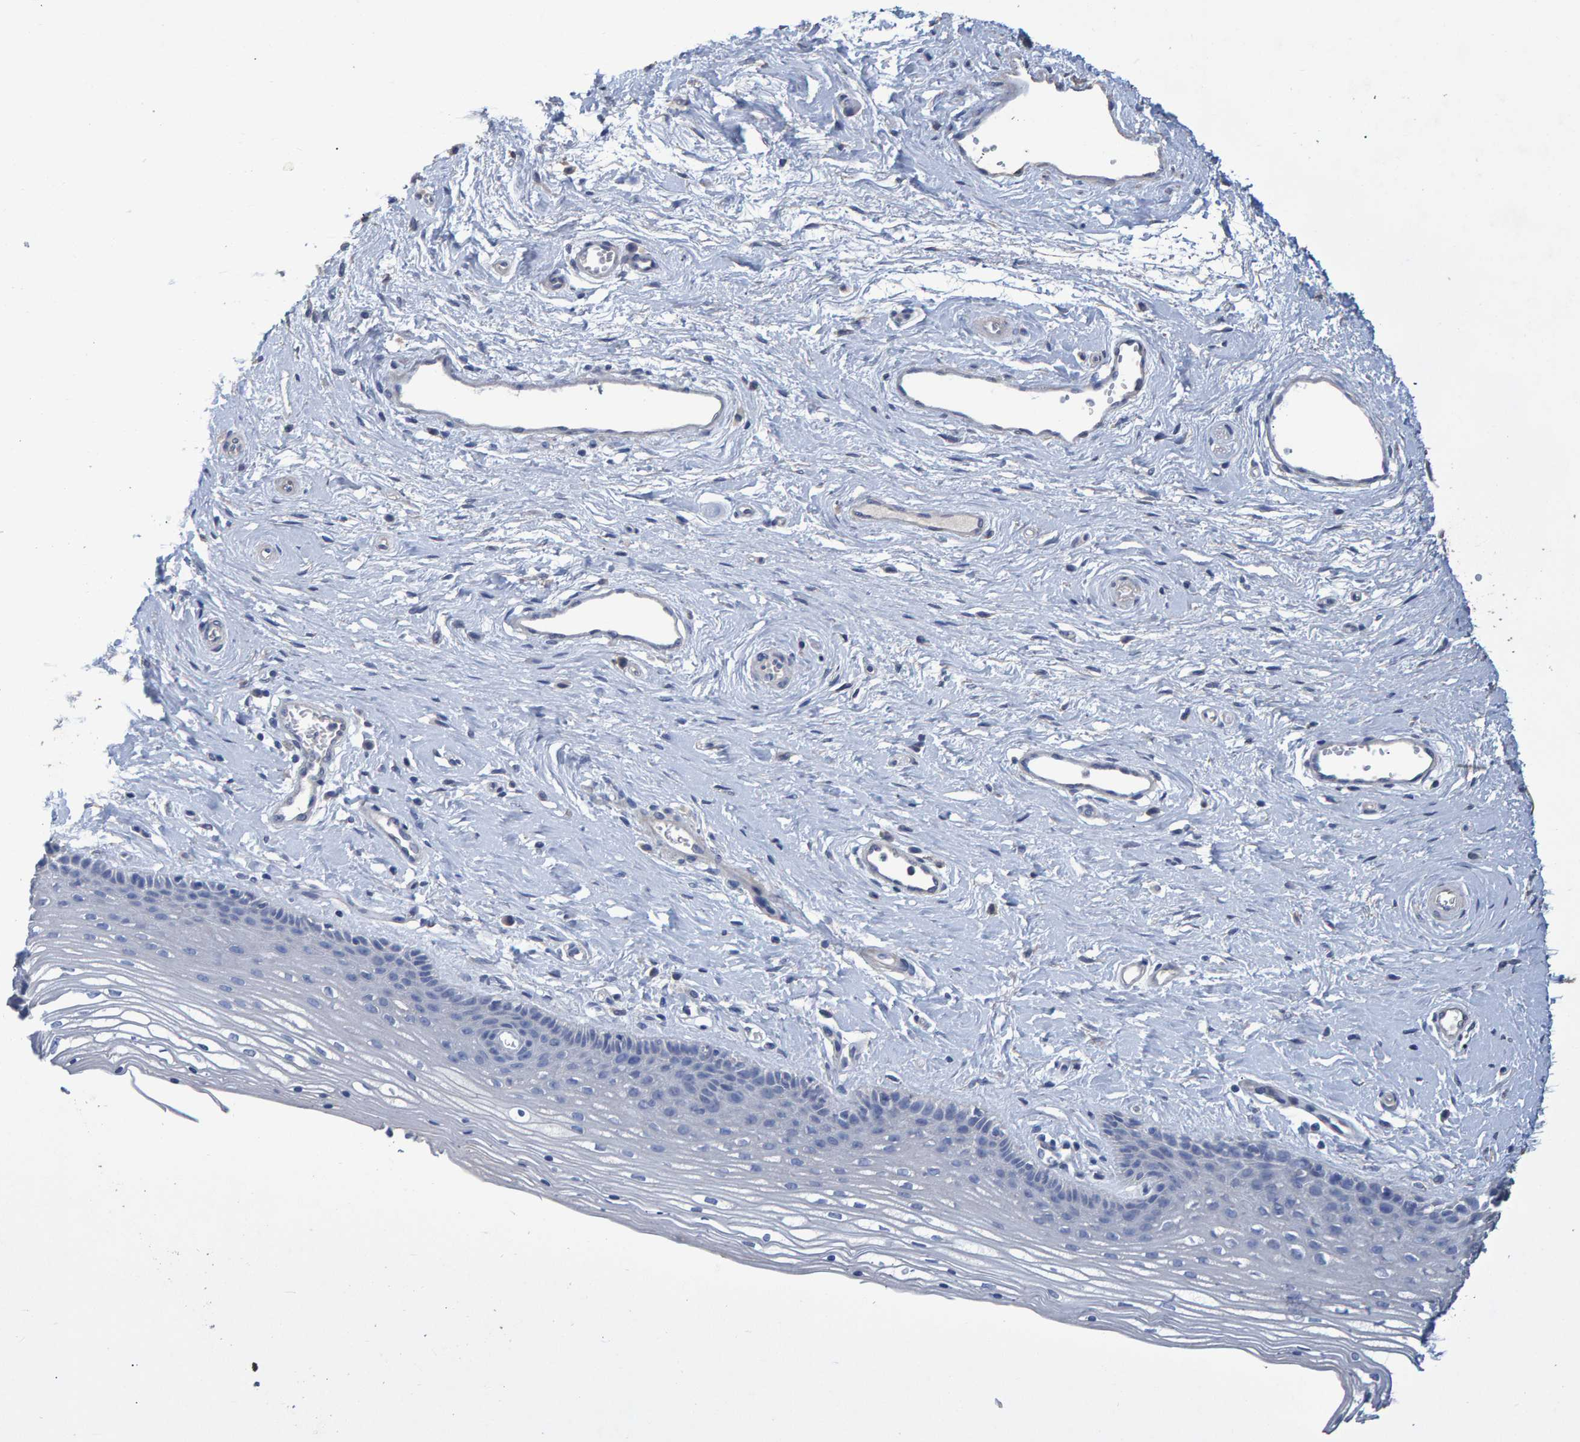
{"staining": {"intensity": "negative", "quantity": "none", "location": "none"}, "tissue": "vagina", "cell_type": "Squamous epithelial cells", "image_type": "normal", "snomed": [{"axis": "morphology", "description": "Normal tissue, NOS"}, {"axis": "topography", "description": "Vagina"}], "caption": "The immunohistochemistry (IHC) image has no significant staining in squamous epithelial cells of vagina.", "gene": "HEMGN", "patient": {"sex": "female", "age": 46}}